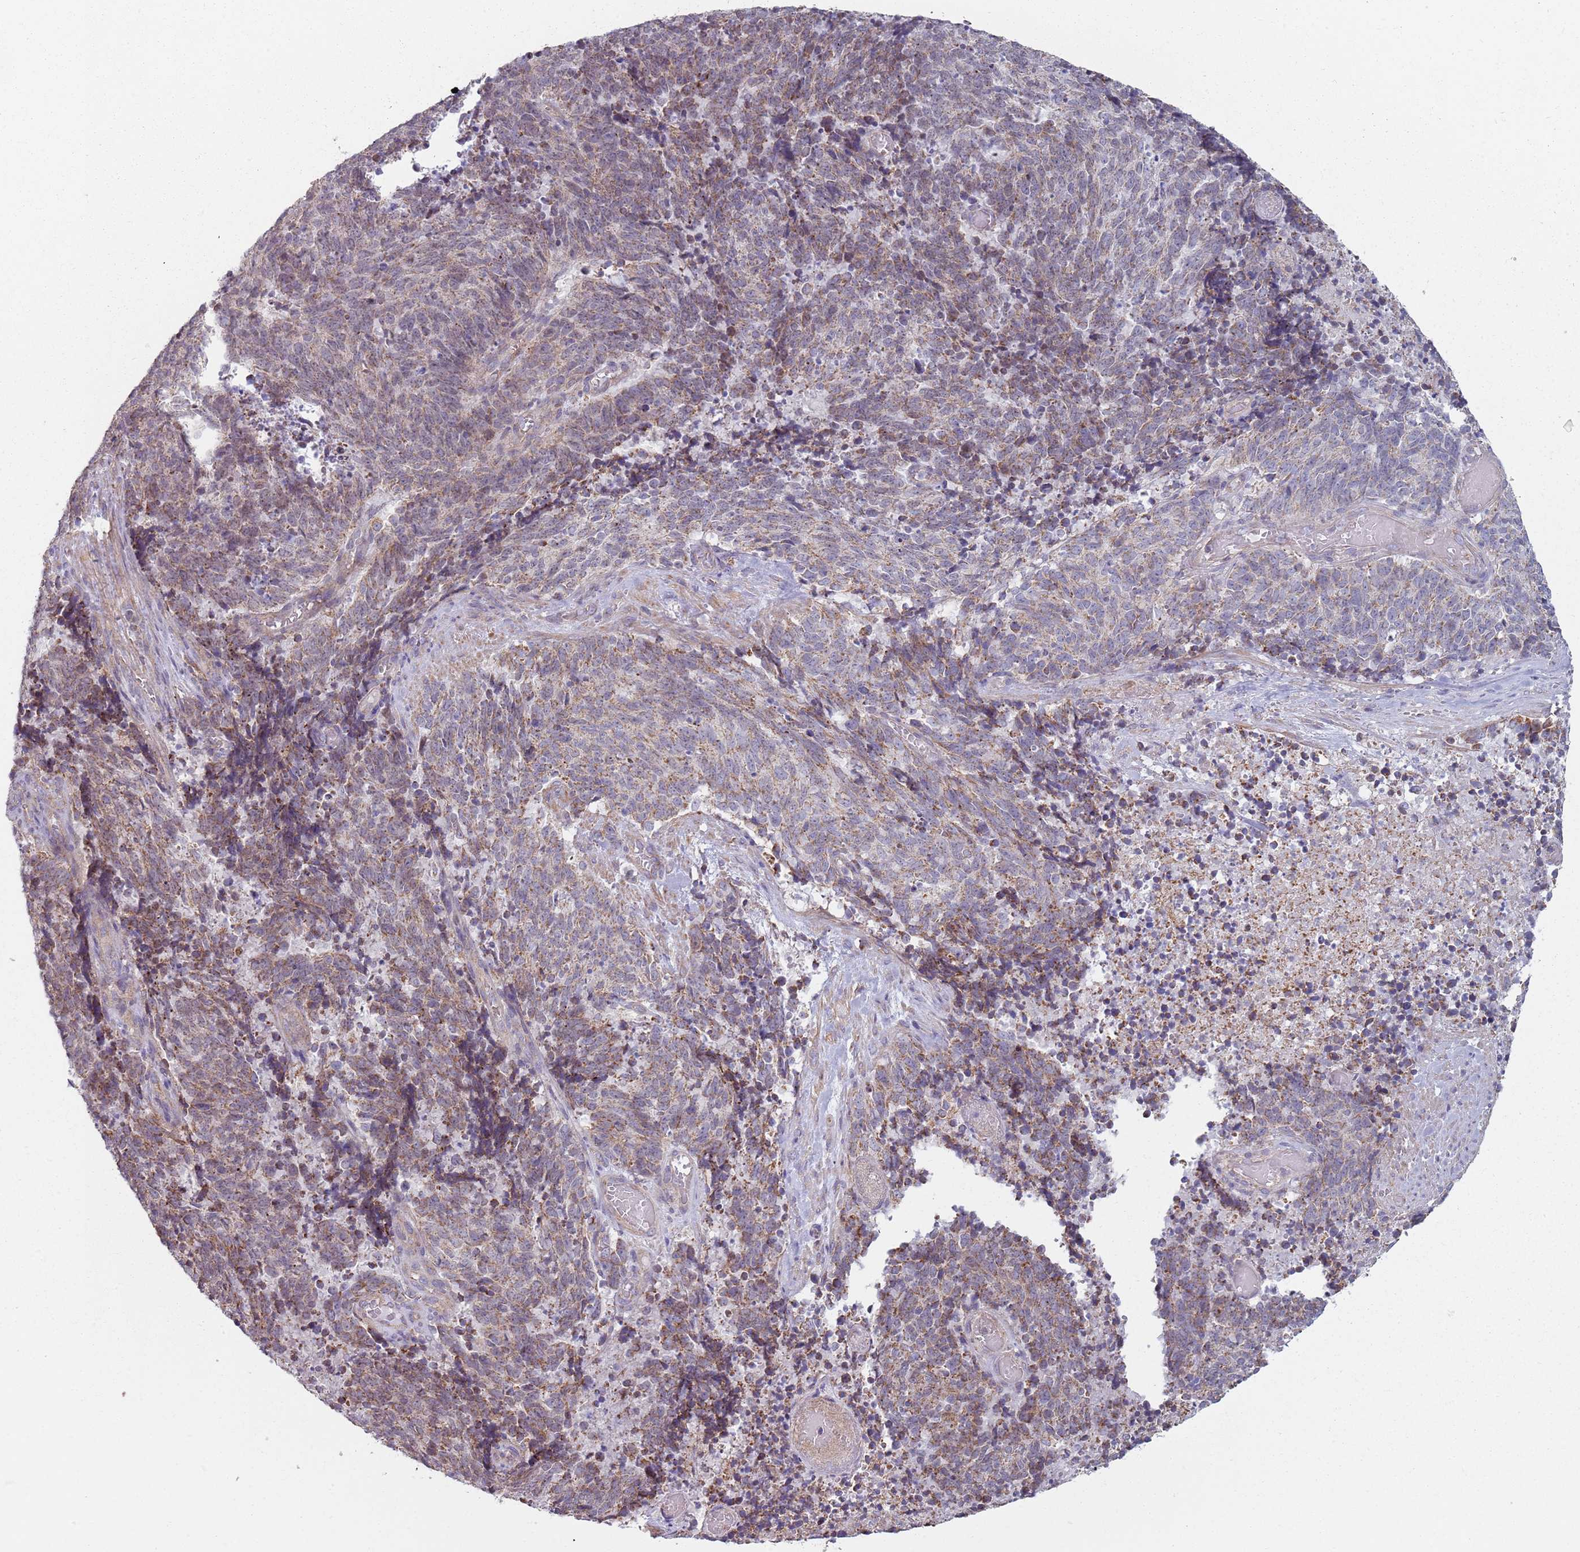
{"staining": {"intensity": "moderate", "quantity": ">75%", "location": "cytoplasmic/membranous"}, "tissue": "cervical cancer", "cell_type": "Tumor cells", "image_type": "cancer", "snomed": [{"axis": "morphology", "description": "Squamous cell carcinoma, NOS"}, {"axis": "topography", "description": "Cervix"}], "caption": "A brown stain highlights moderate cytoplasmic/membranous staining of a protein in human cervical squamous cell carcinoma tumor cells.", "gene": "GAS8", "patient": {"sex": "female", "age": 29}}